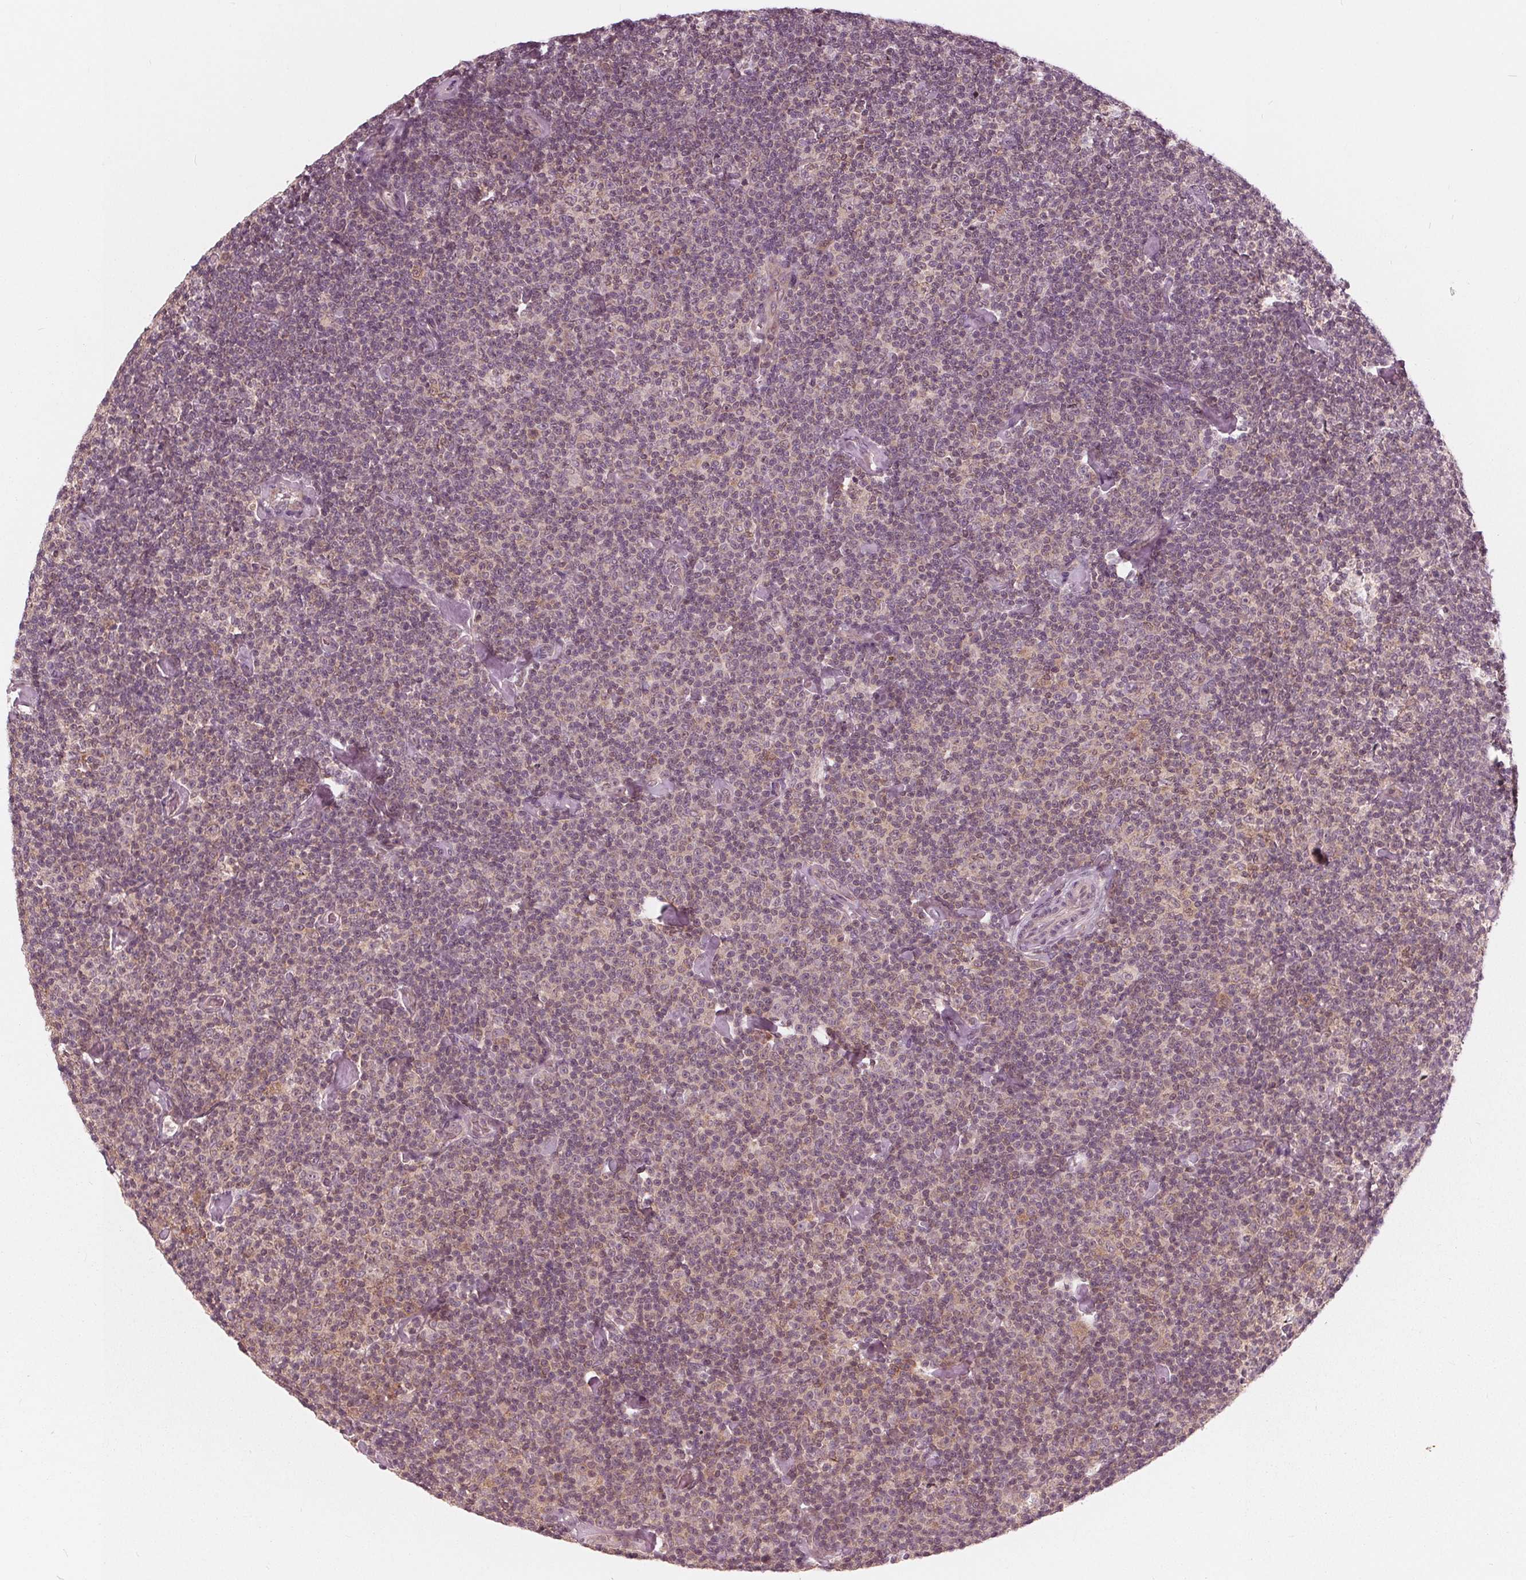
{"staining": {"intensity": "weak", "quantity": "<25%", "location": "cytoplasmic/membranous"}, "tissue": "lymphoma", "cell_type": "Tumor cells", "image_type": "cancer", "snomed": [{"axis": "morphology", "description": "Malignant lymphoma, non-Hodgkin's type, Low grade"}, {"axis": "topography", "description": "Lymph node"}], "caption": "Human malignant lymphoma, non-Hodgkin's type (low-grade) stained for a protein using IHC exhibits no positivity in tumor cells.", "gene": "UBALD1", "patient": {"sex": "male", "age": 81}}